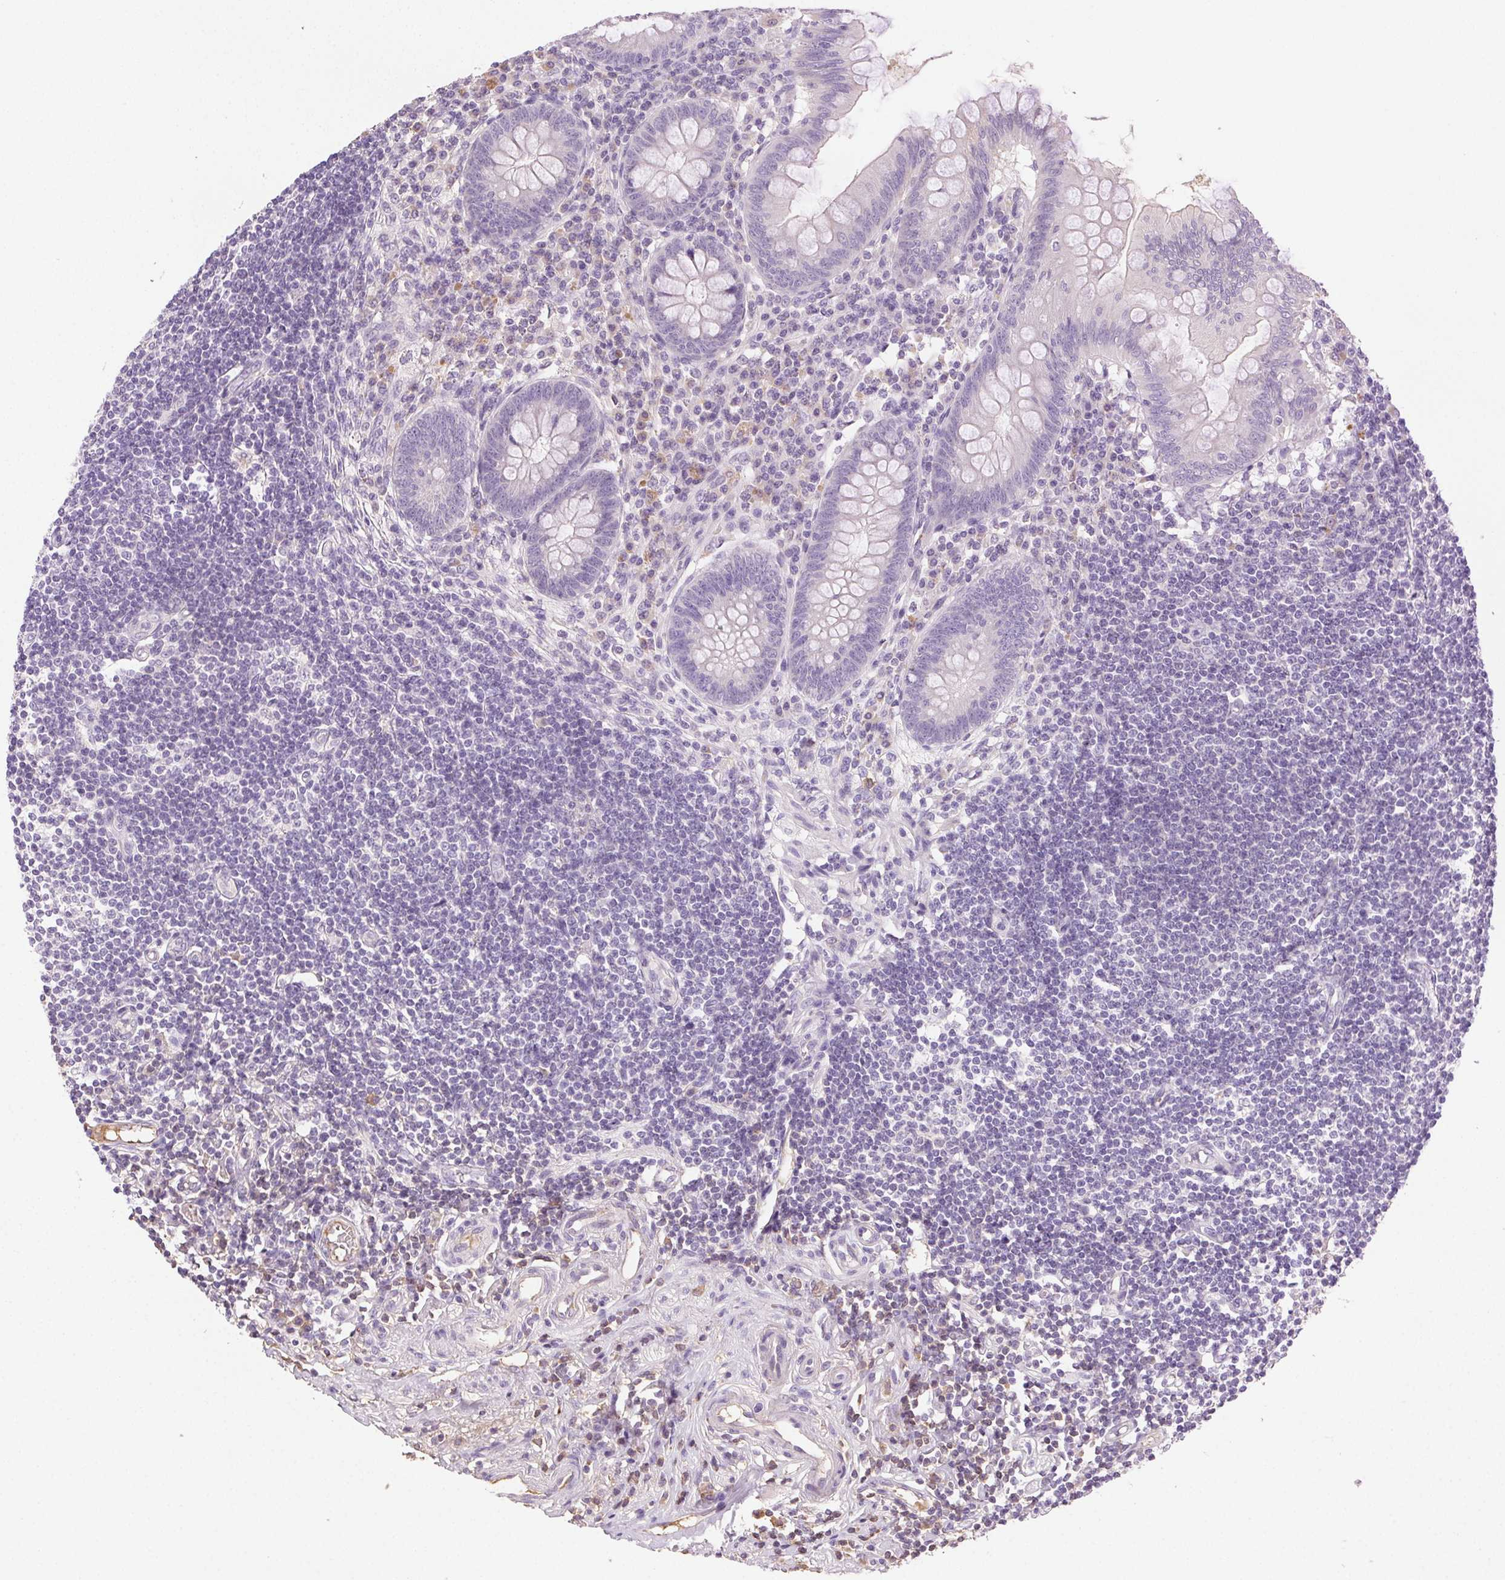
{"staining": {"intensity": "negative", "quantity": "none", "location": "none"}, "tissue": "appendix", "cell_type": "Glandular cells", "image_type": "normal", "snomed": [{"axis": "morphology", "description": "Normal tissue, NOS"}, {"axis": "topography", "description": "Appendix"}], "caption": "Photomicrograph shows no significant protein staining in glandular cells of normal appendix. The staining was performed using DAB to visualize the protein expression in brown, while the nuclei were stained in blue with hematoxylin (Magnification: 20x).", "gene": "BPIFB2", "patient": {"sex": "female", "age": 57}}